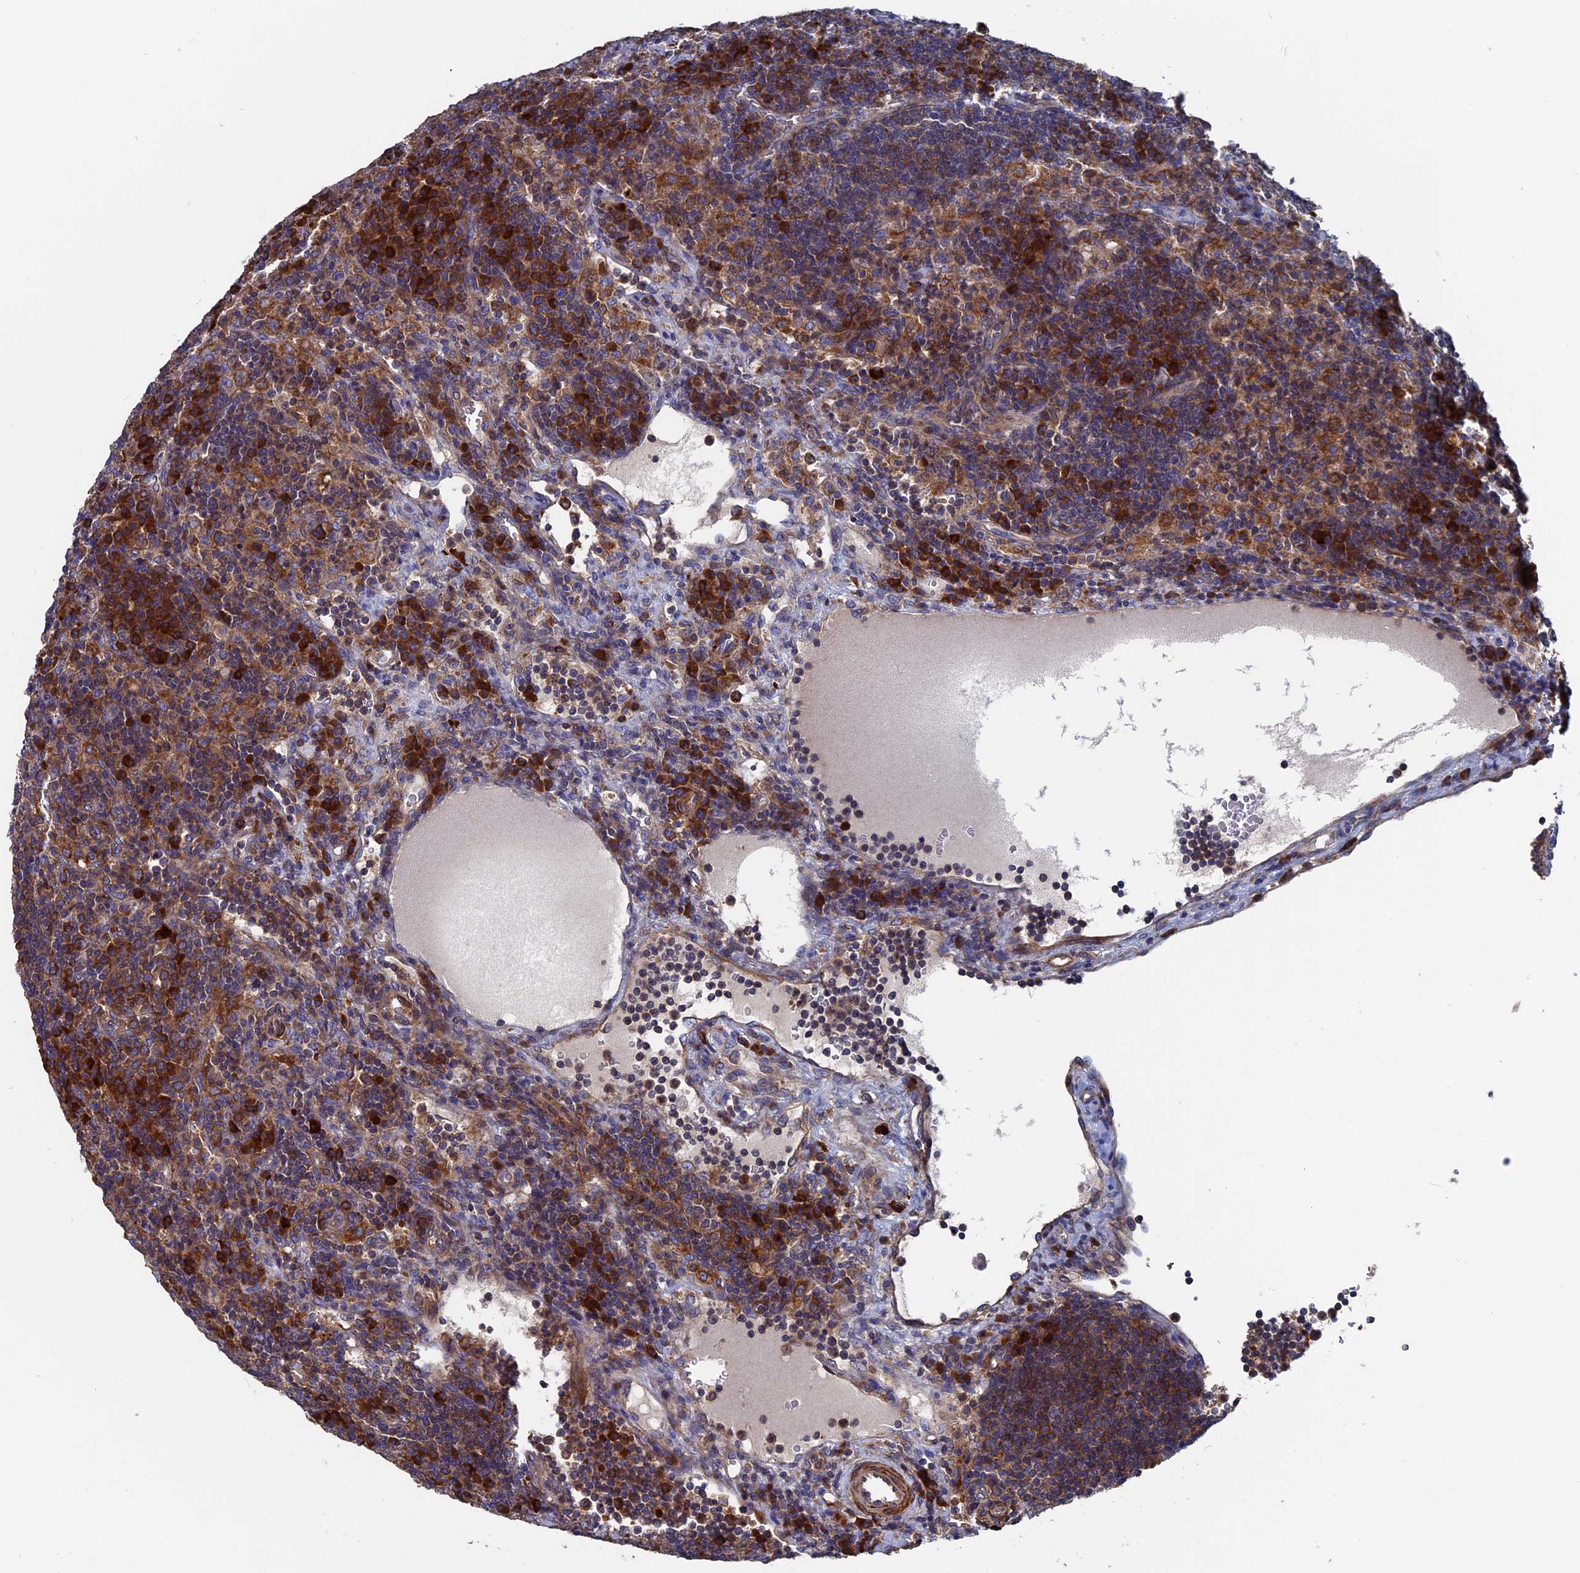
{"staining": {"intensity": "weak", "quantity": "<25%", "location": "cytoplasmic/membranous"}, "tissue": "lymph node", "cell_type": "Germinal center cells", "image_type": "normal", "snomed": [{"axis": "morphology", "description": "Normal tissue, NOS"}, {"axis": "topography", "description": "Lymph node"}], "caption": "A high-resolution micrograph shows immunohistochemistry (IHC) staining of benign lymph node, which reveals no significant positivity in germinal center cells.", "gene": "DNAJC3", "patient": {"sex": "female", "age": 70}}